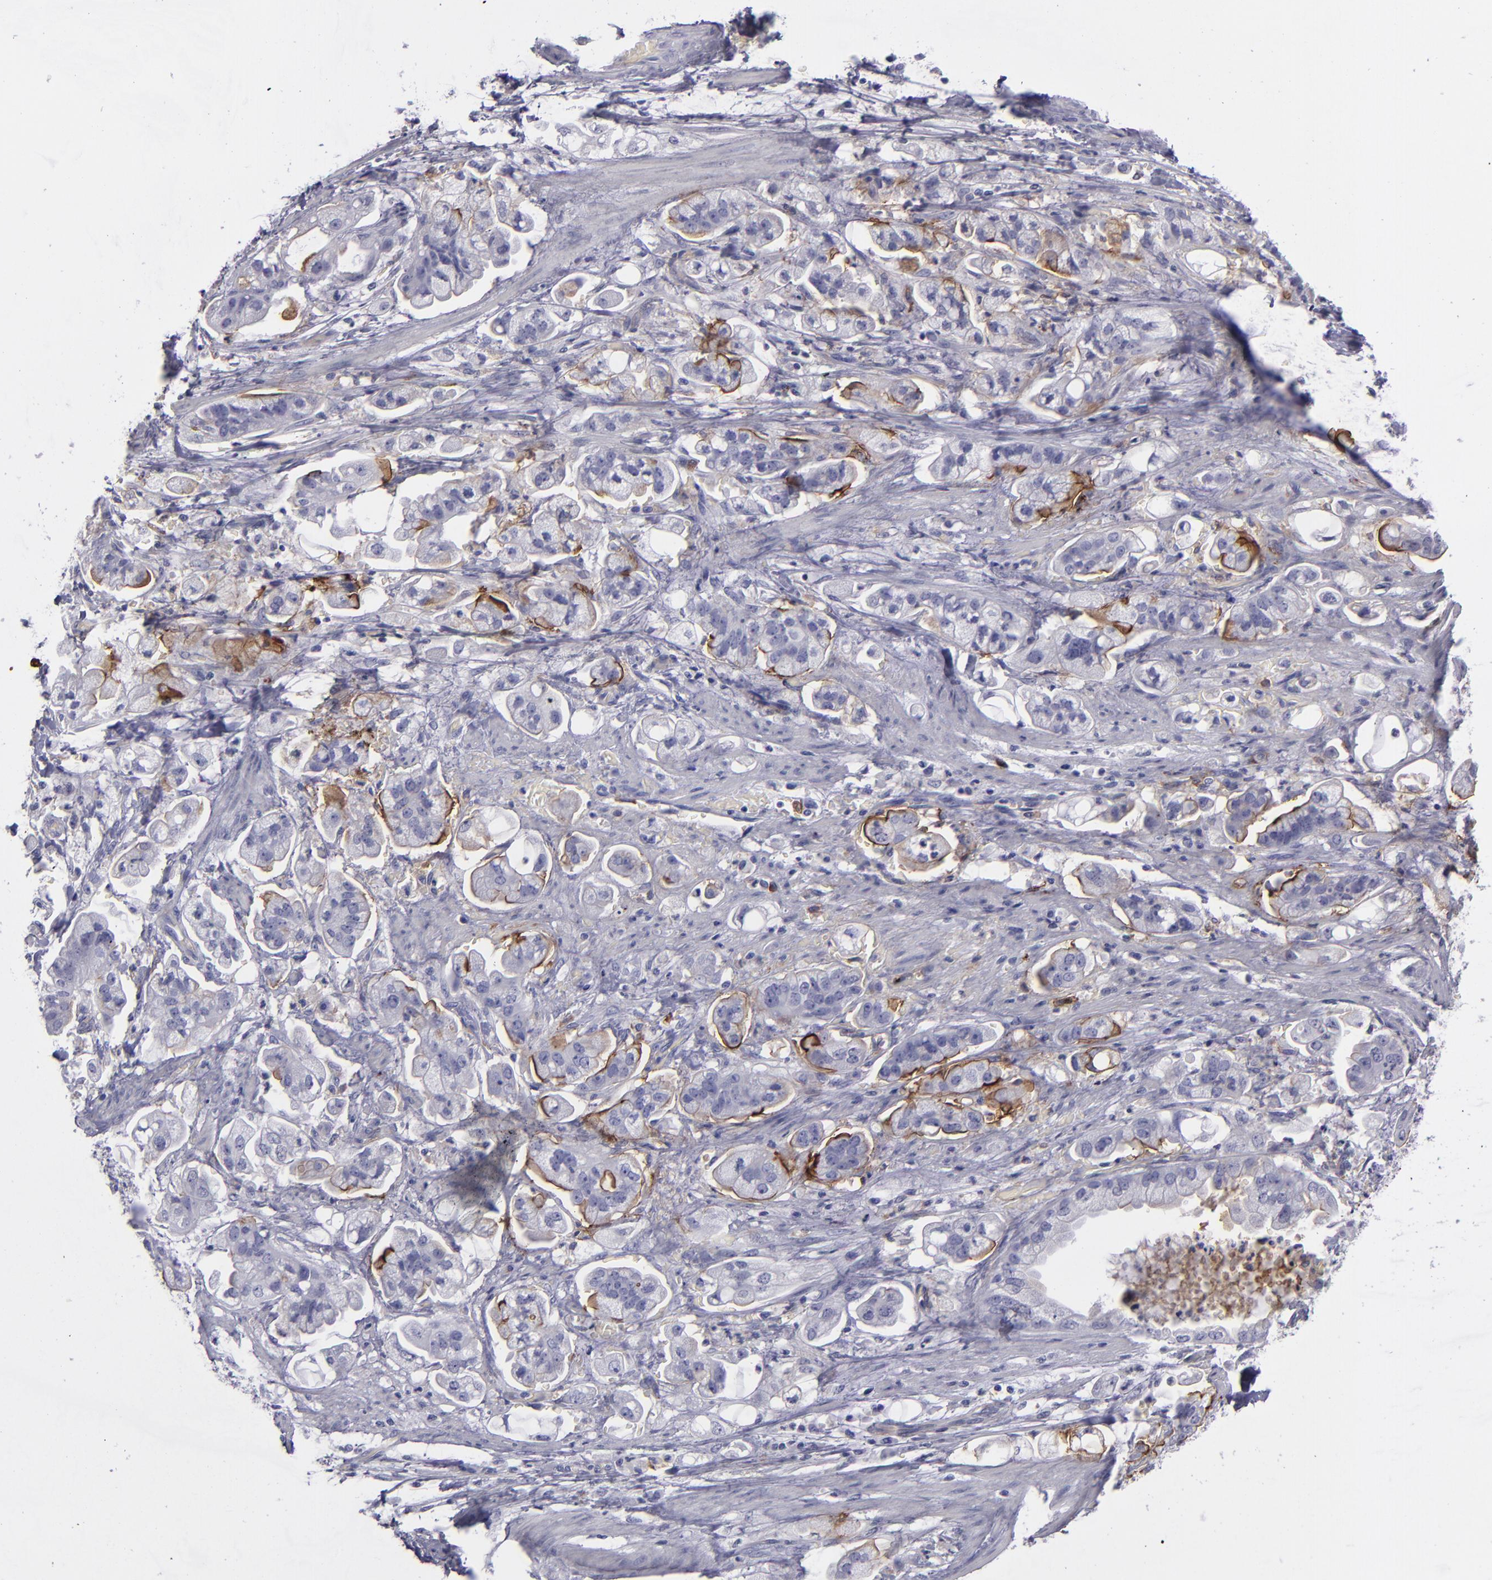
{"staining": {"intensity": "moderate", "quantity": "25%-75%", "location": "cytoplasmic/membranous"}, "tissue": "stomach cancer", "cell_type": "Tumor cells", "image_type": "cancer", "snomed": [{"axis": "morphology", "description": "Adenocarcinoma, NOS"}, {"axis": "topography", "description": "Stomach"}], "caption": "There is medium levels of moderate cytoplasmic/membranous positivity in tumor cells of stomach adenocarcinoma, as demonstrated by immunohistochemical staining (brown color).", "gene": "ANPEP", "patient": {"sex": "male", "age": 62}}